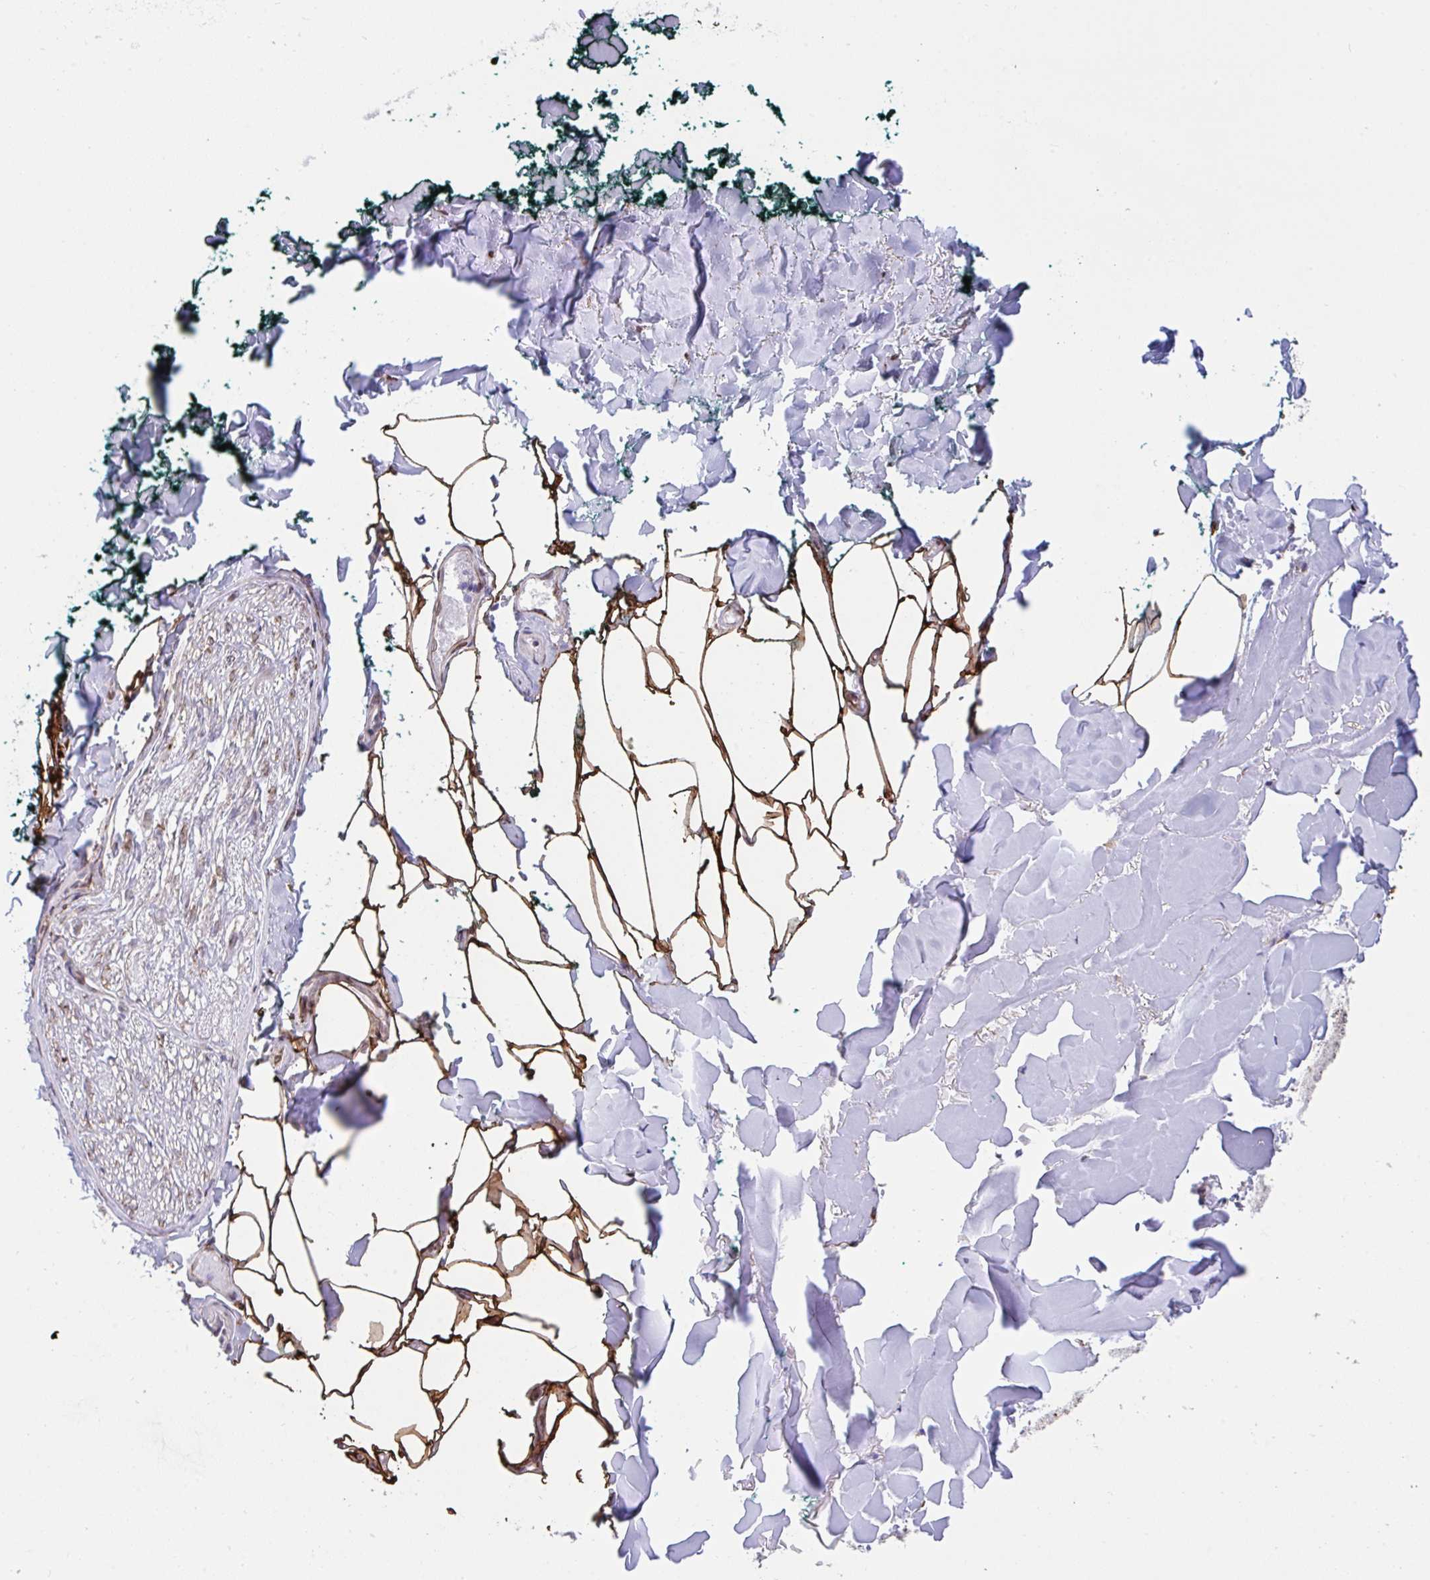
{"staining": {"intensity": "strong", "quantity": "25%-75%", "location": "cytoplasmic/membranous"}, "tissue": "adipose tissue", "cell_type": "Adipocytes", "image_type": "normal", "snomed": [{"axis": "morphology", "description": "Normal tissue, NOS"}, {"axis": "topography", "description": "Skin"}, {"axis": "topography", "description": "Peripheral nerve tissue"}], "caption": "Unremarkable adipose tissue exhibits strong cytoplasmic/membranous staining in about 25%-75% of adipocytes, visualized by immunohistochemistry.", "gene": "ASPH", "patient": {"sex": "female", "age": 45}}